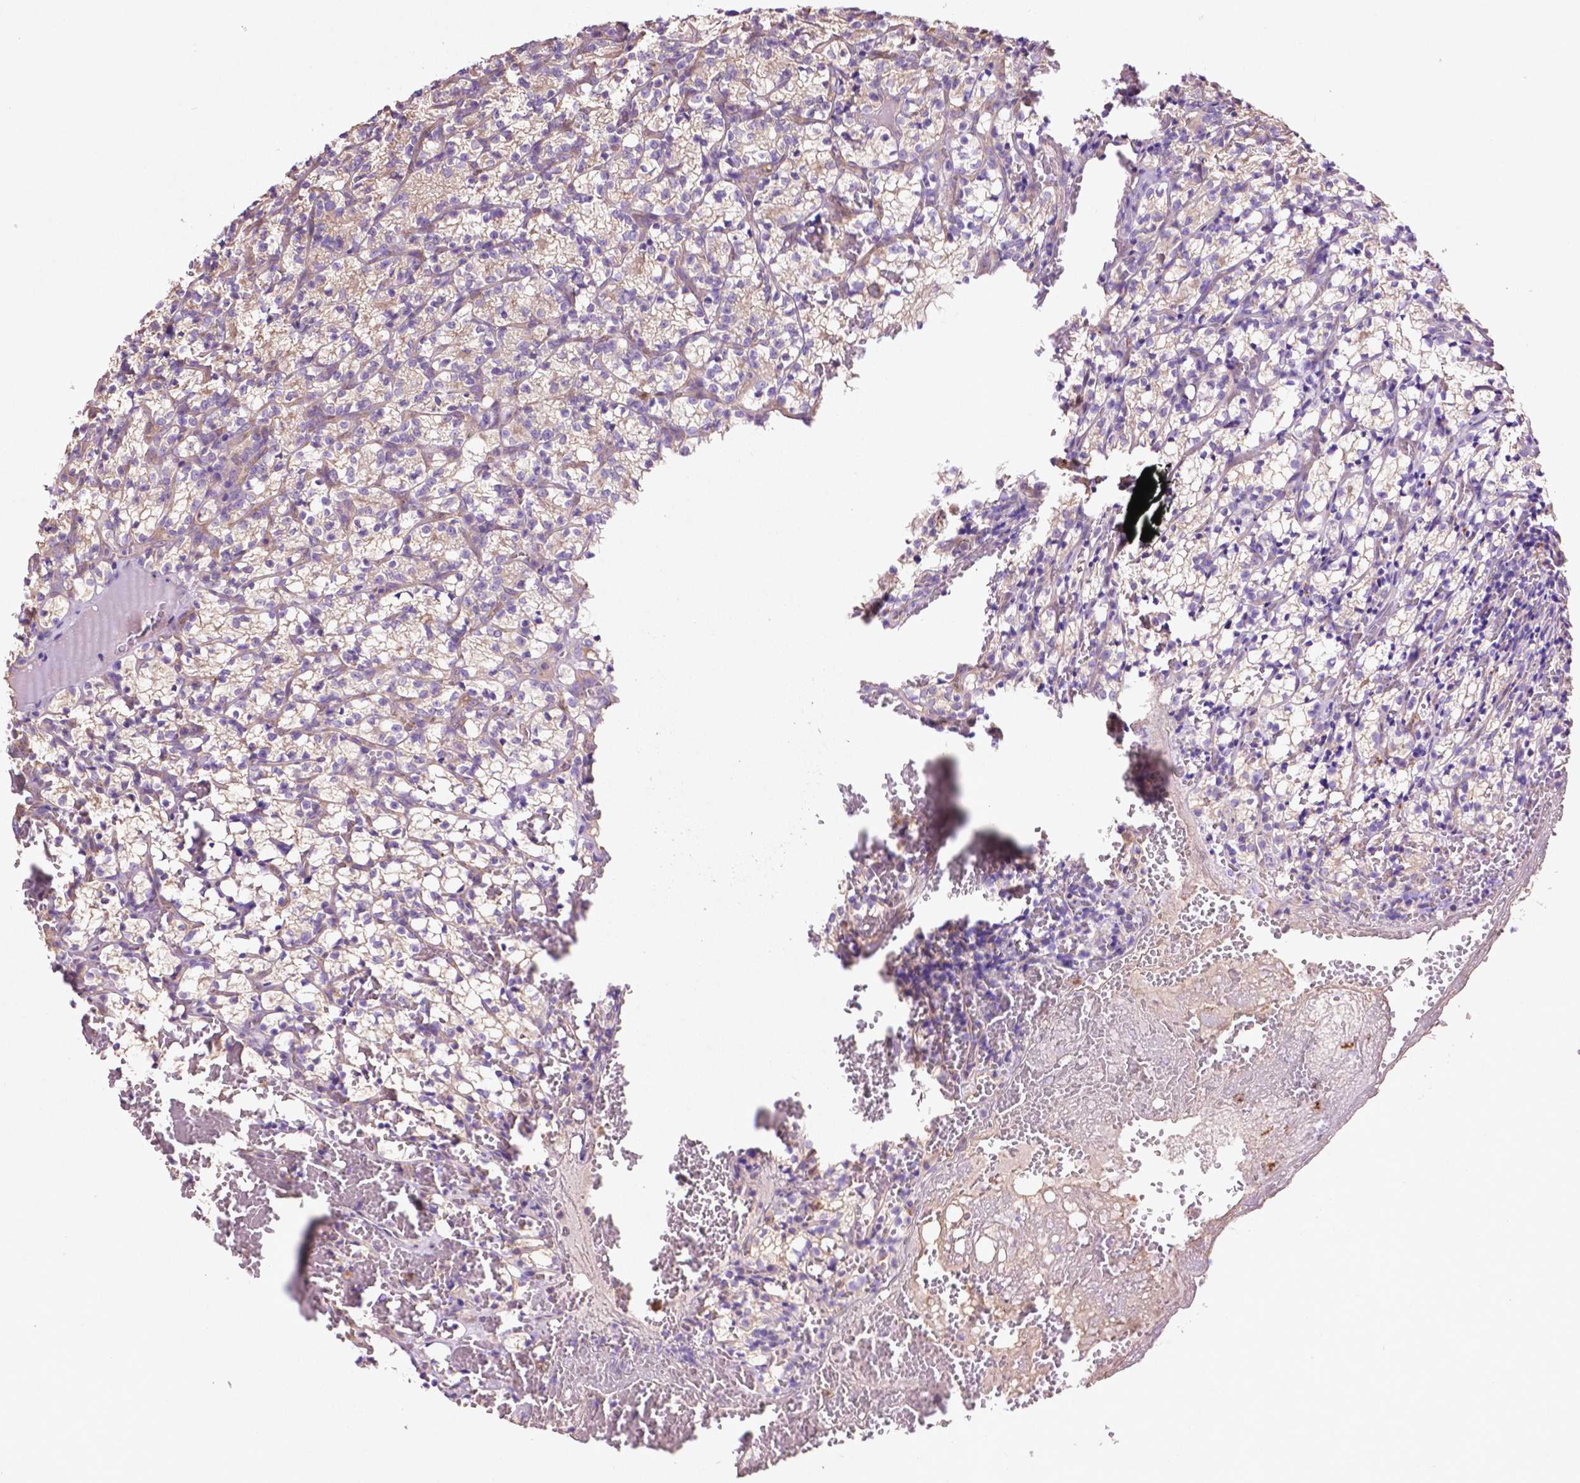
{"staining": {"intensity": "weak", "quantity": "25%-75%", "location": "cytoplasmic/membranous"}, "tissue": "renal cancer", "cell_type": "Tumor cells", "image_type": "cancer", "snomed": [{"axis": "morphology", "description": "Adenocarcinoma, NOS"}, {"axis": "topography", "description": "Kidney"}], "caption": "This photomicrograph demonstrates immunohistochemistry (IHC) staining of human renal cancer, with low weak cytoplasmic/membranous positivity in approximately 25%-75% of tumor cells.", "gene": "GDPD5", "patient": {"sex": "female", "age": 69}}